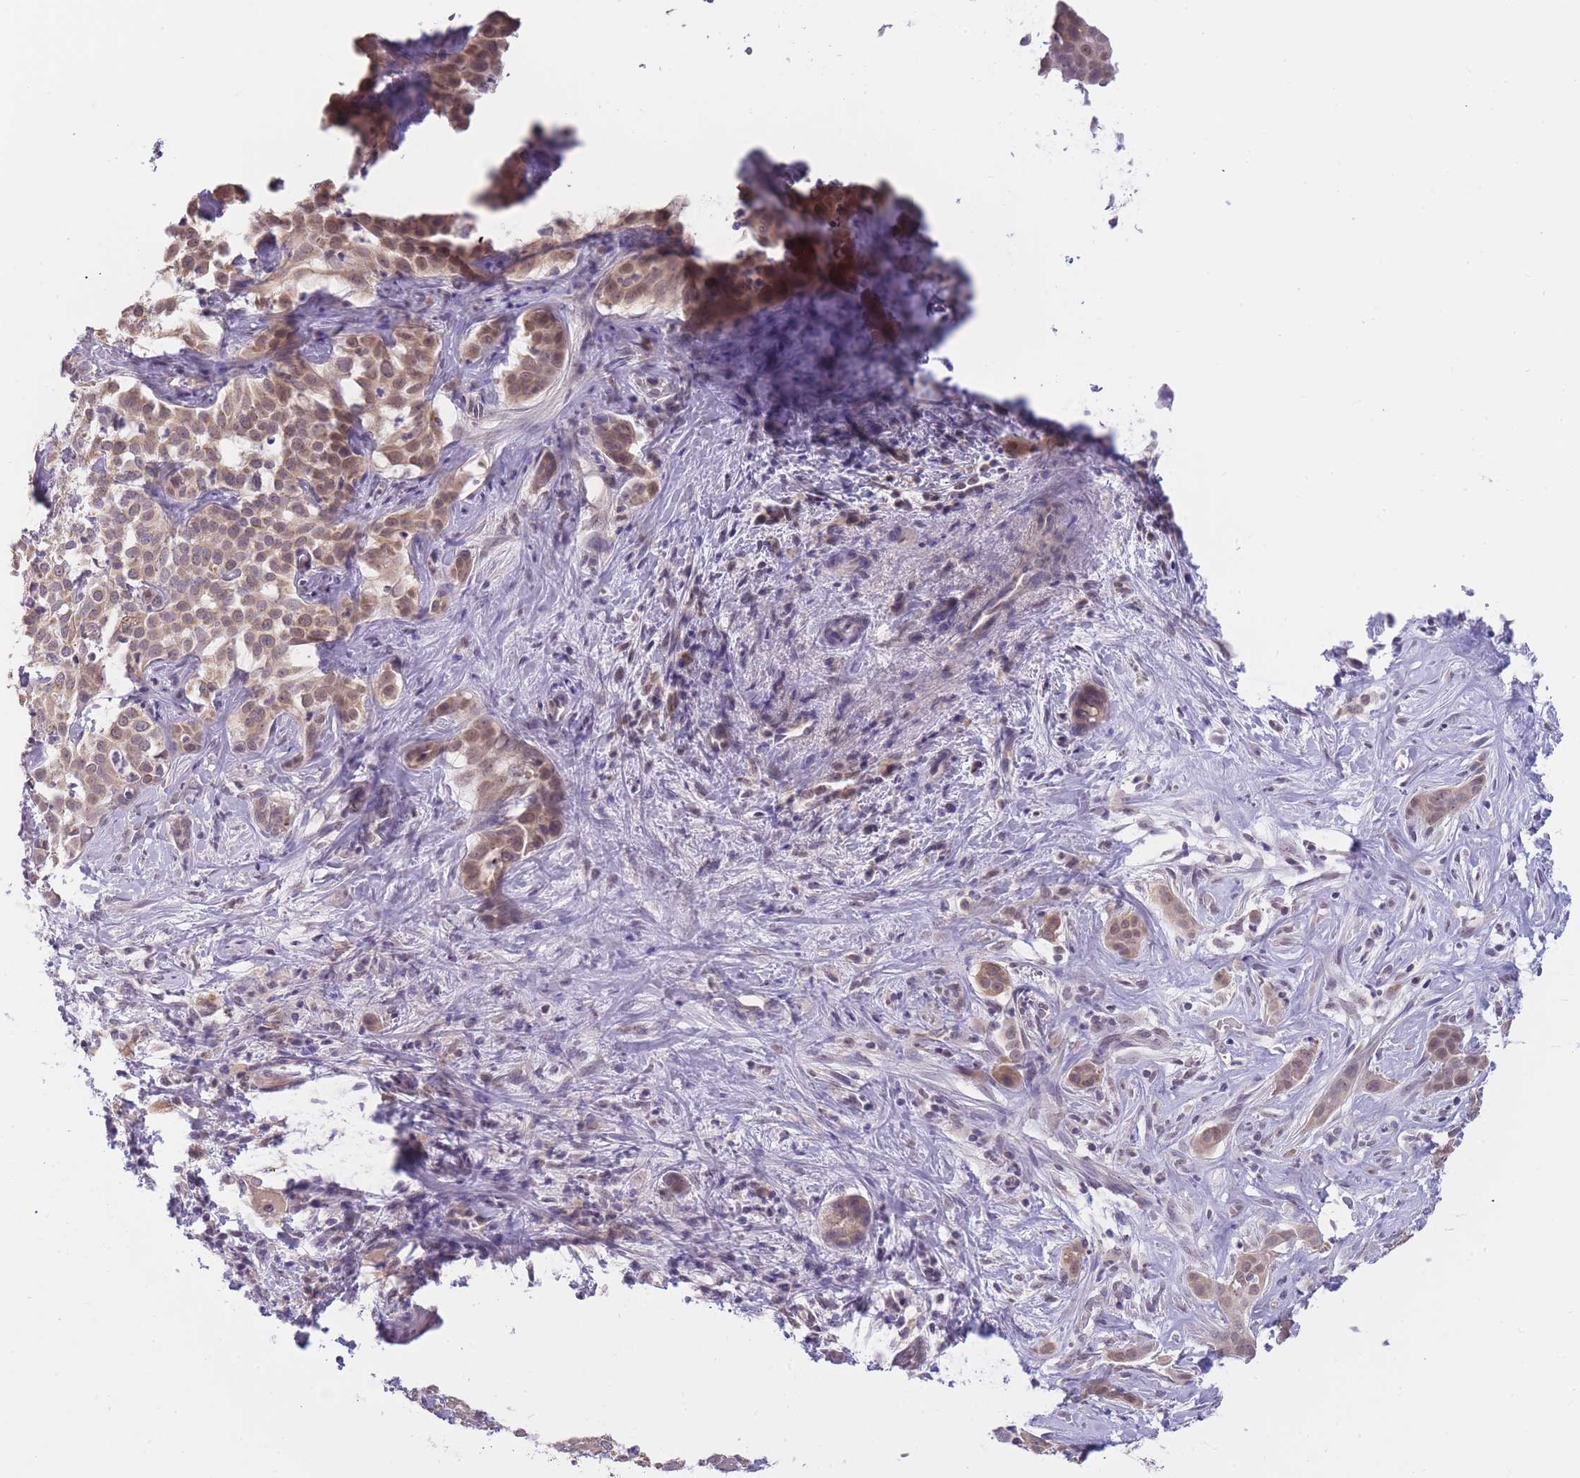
{"staining": {"intensity": "moderate", "quantity": ">75%", "location": "nuclear"}, "tissue": "liver cancer", "cell_type": "Tumor cells", "image_type": "cancer", "snomed": [{"axis": "morphology", "description": "Cholangiocarcinoma"}, {"axis": "topography", "description": "Liver"}], "caption": "Immunohistochemical staining of liver cholangiocarcinoma shows medium levels of moderate nuclear staining in about >75% of tumor cells.", "gene": "GOLGA6L25", "patient": {"sex": "male", "age": 67}}